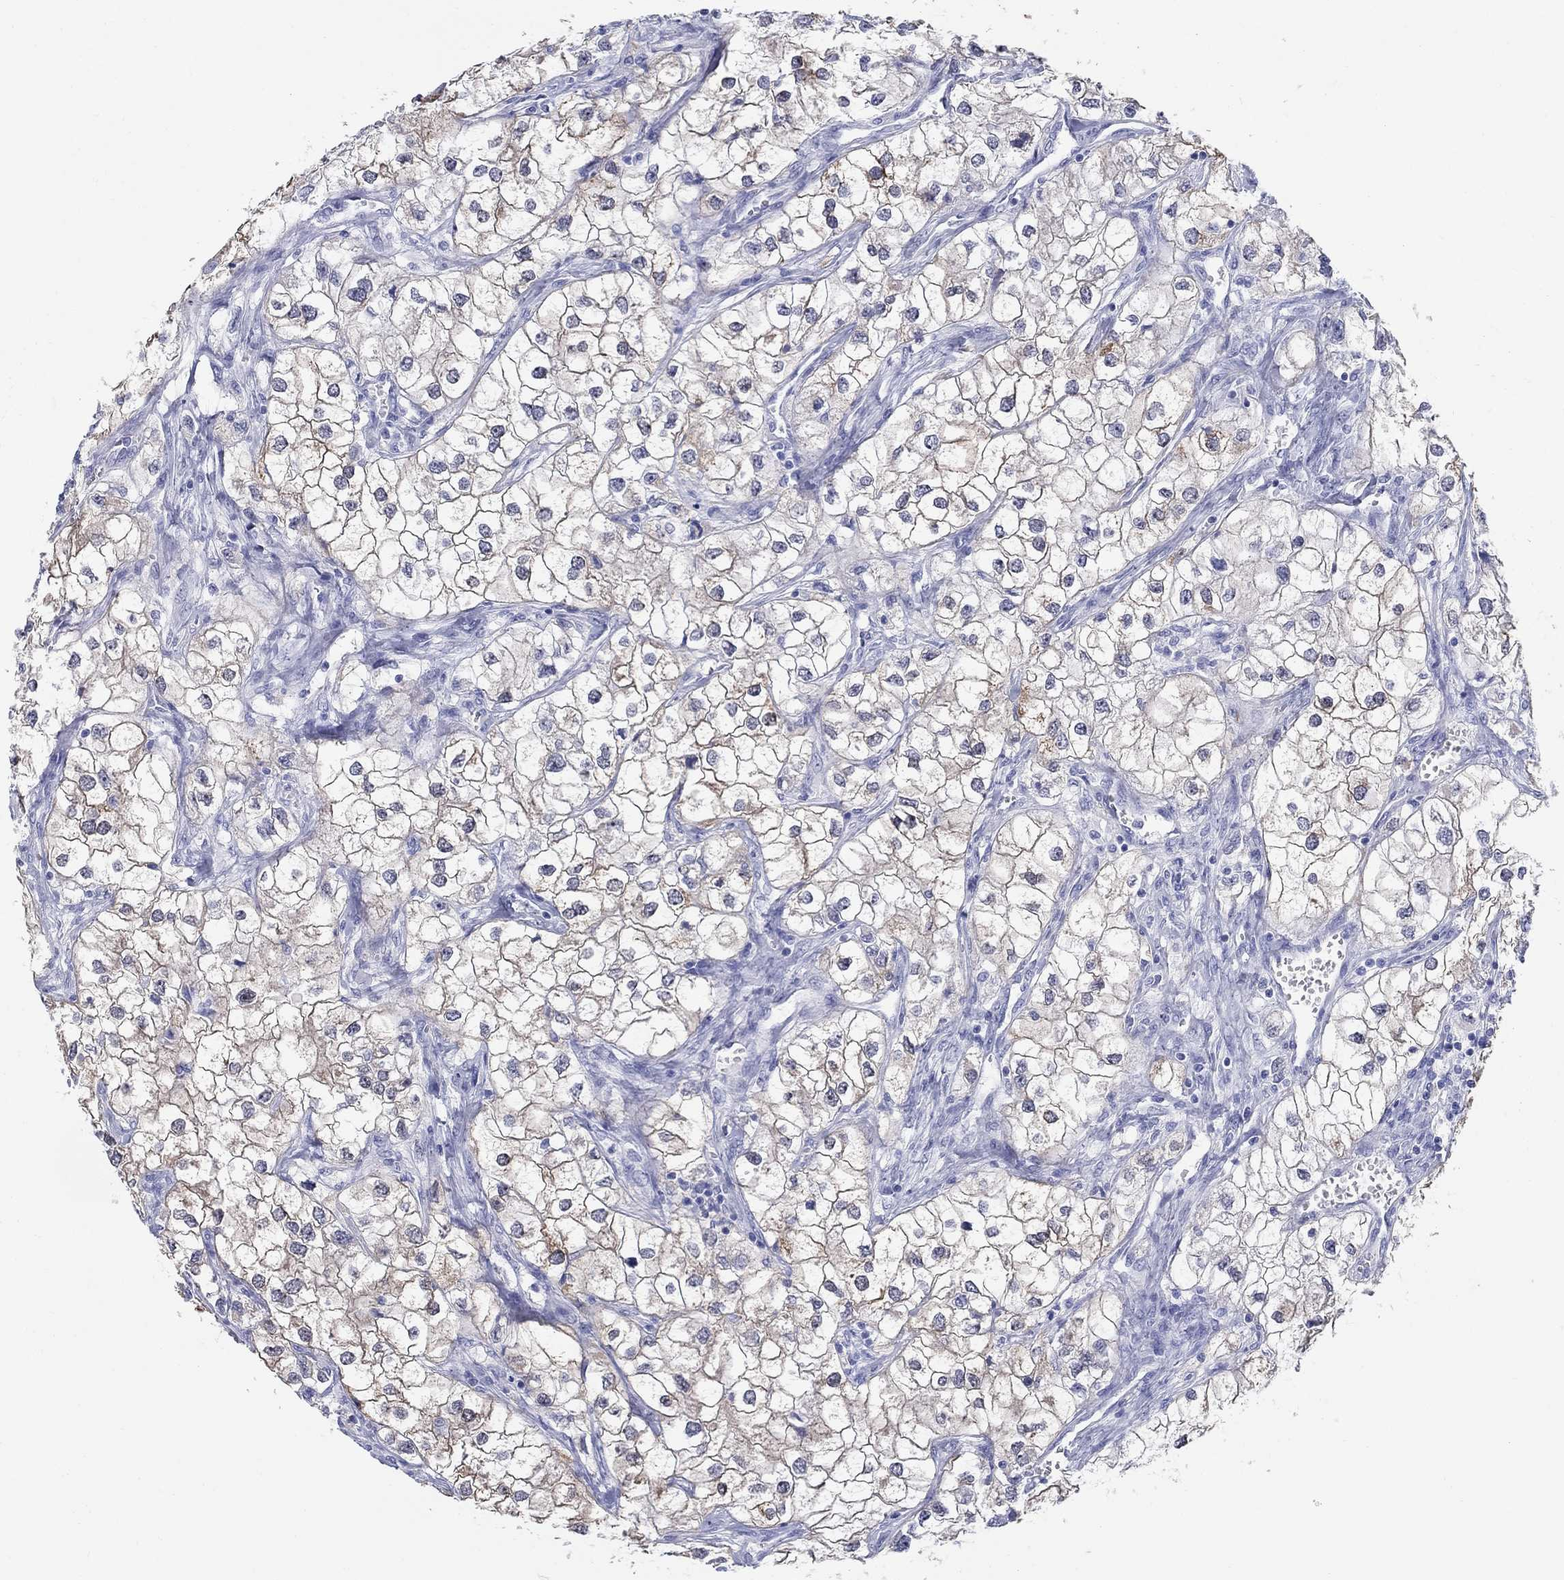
{"staining": {"intensity": "moderate", "quantity": ">75%", "location": "cytoplasmic/membranous"}, "tissue": "renal cancer", "cell_type": "Tumor cells", "image_type": "cancer", "snomed": [{"axis": "morphology", "description": "Adenocarcinoma, NOS"}, {"axis": "topography", "description": "Kidney"}], "caption": "Immunohistochemical staining of human renal cancer displays medium levels of moderate cytoplasmic/membranous expression in approximately >75% of tumor cells.", "gene": "AKR1C2", "patient": {"sex": "male", "age": 59}}